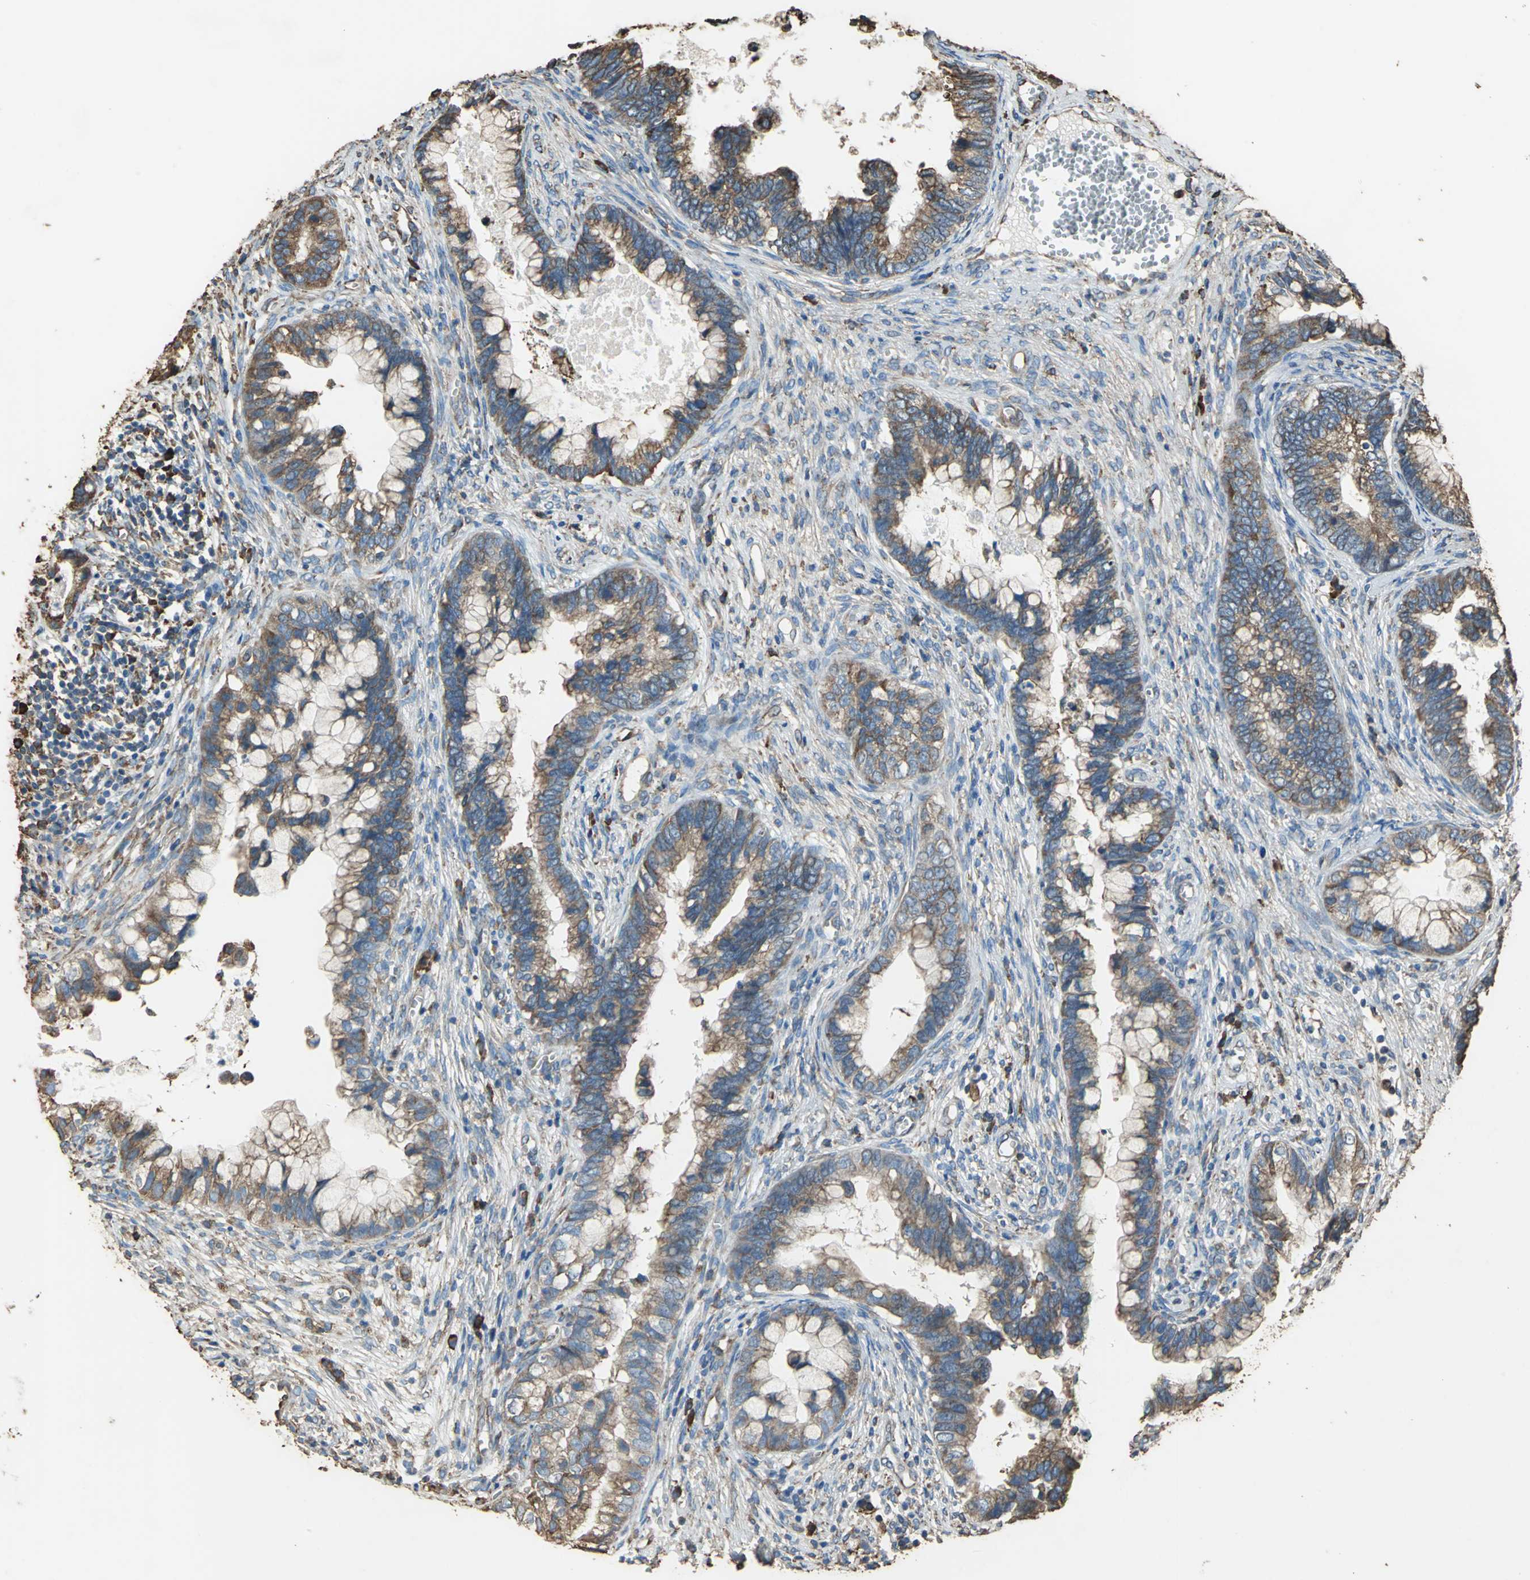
{"staining": {"intensity": "strong", "quantity": ">75%", "location": "cytoplasmic/membranous"}, "tissue": "cervical cancer", "cell_type": "Tumor cells", "image_type": "cancer", "snomed": [{"axis": "morphology", "description": "Adenocarcinoma, NOS"}, {"axis": "topography", "description": "Cervix"}], "caption": "Immunohistochemical staining of human cervical cancer displays strong cytoplasmic/membranous protein positivity in approximately >75% of tumor cells. (DAB (3,3'-diaminobenzidine) = brown stain, brightfield microscopy at high magnification).", "gene": "GPANK1", "patient": {"sex": "female", "age": 44}}